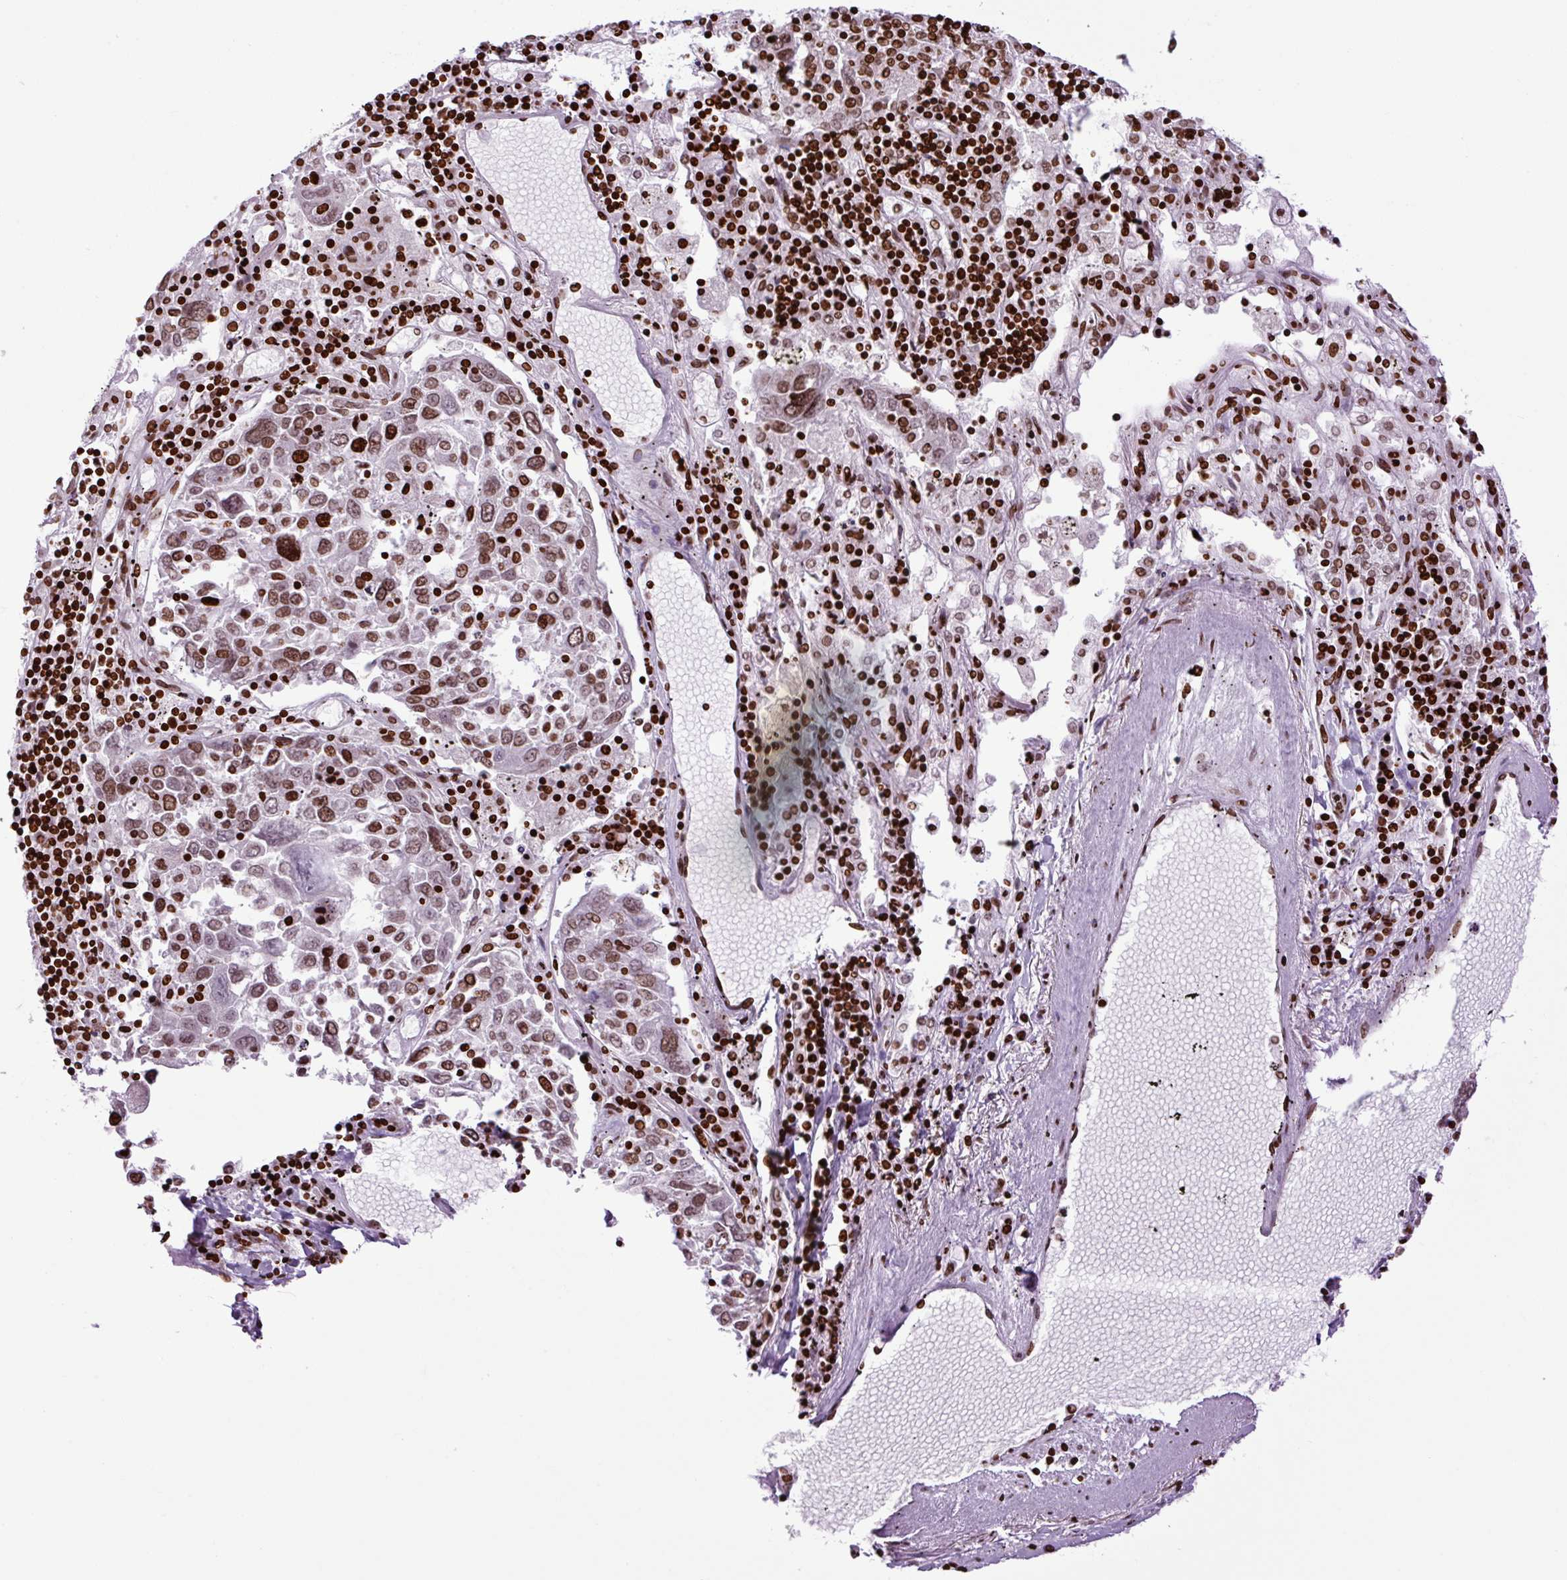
{"staining": {"intensity": "moderate", "quantity": ">75%", "location": "nuclear"}, "tissue": "lung cancer", "cell_type": "Tumor cells", "image_type": "cancer", "snomed": [{"axis": "morphology", "description": "Squamous cell carcinoma, NOS"}, {"axis": "topography", "description": "Lung"}], "caption": "Moderate nuclear positivity for a protein is seen in approximately >75% of tumor cells of lung squamous cell carcinoma using immunohistochemistry (IHC).", "gene": "H1-3", "patient": {"sex": "male", "age": 65}}